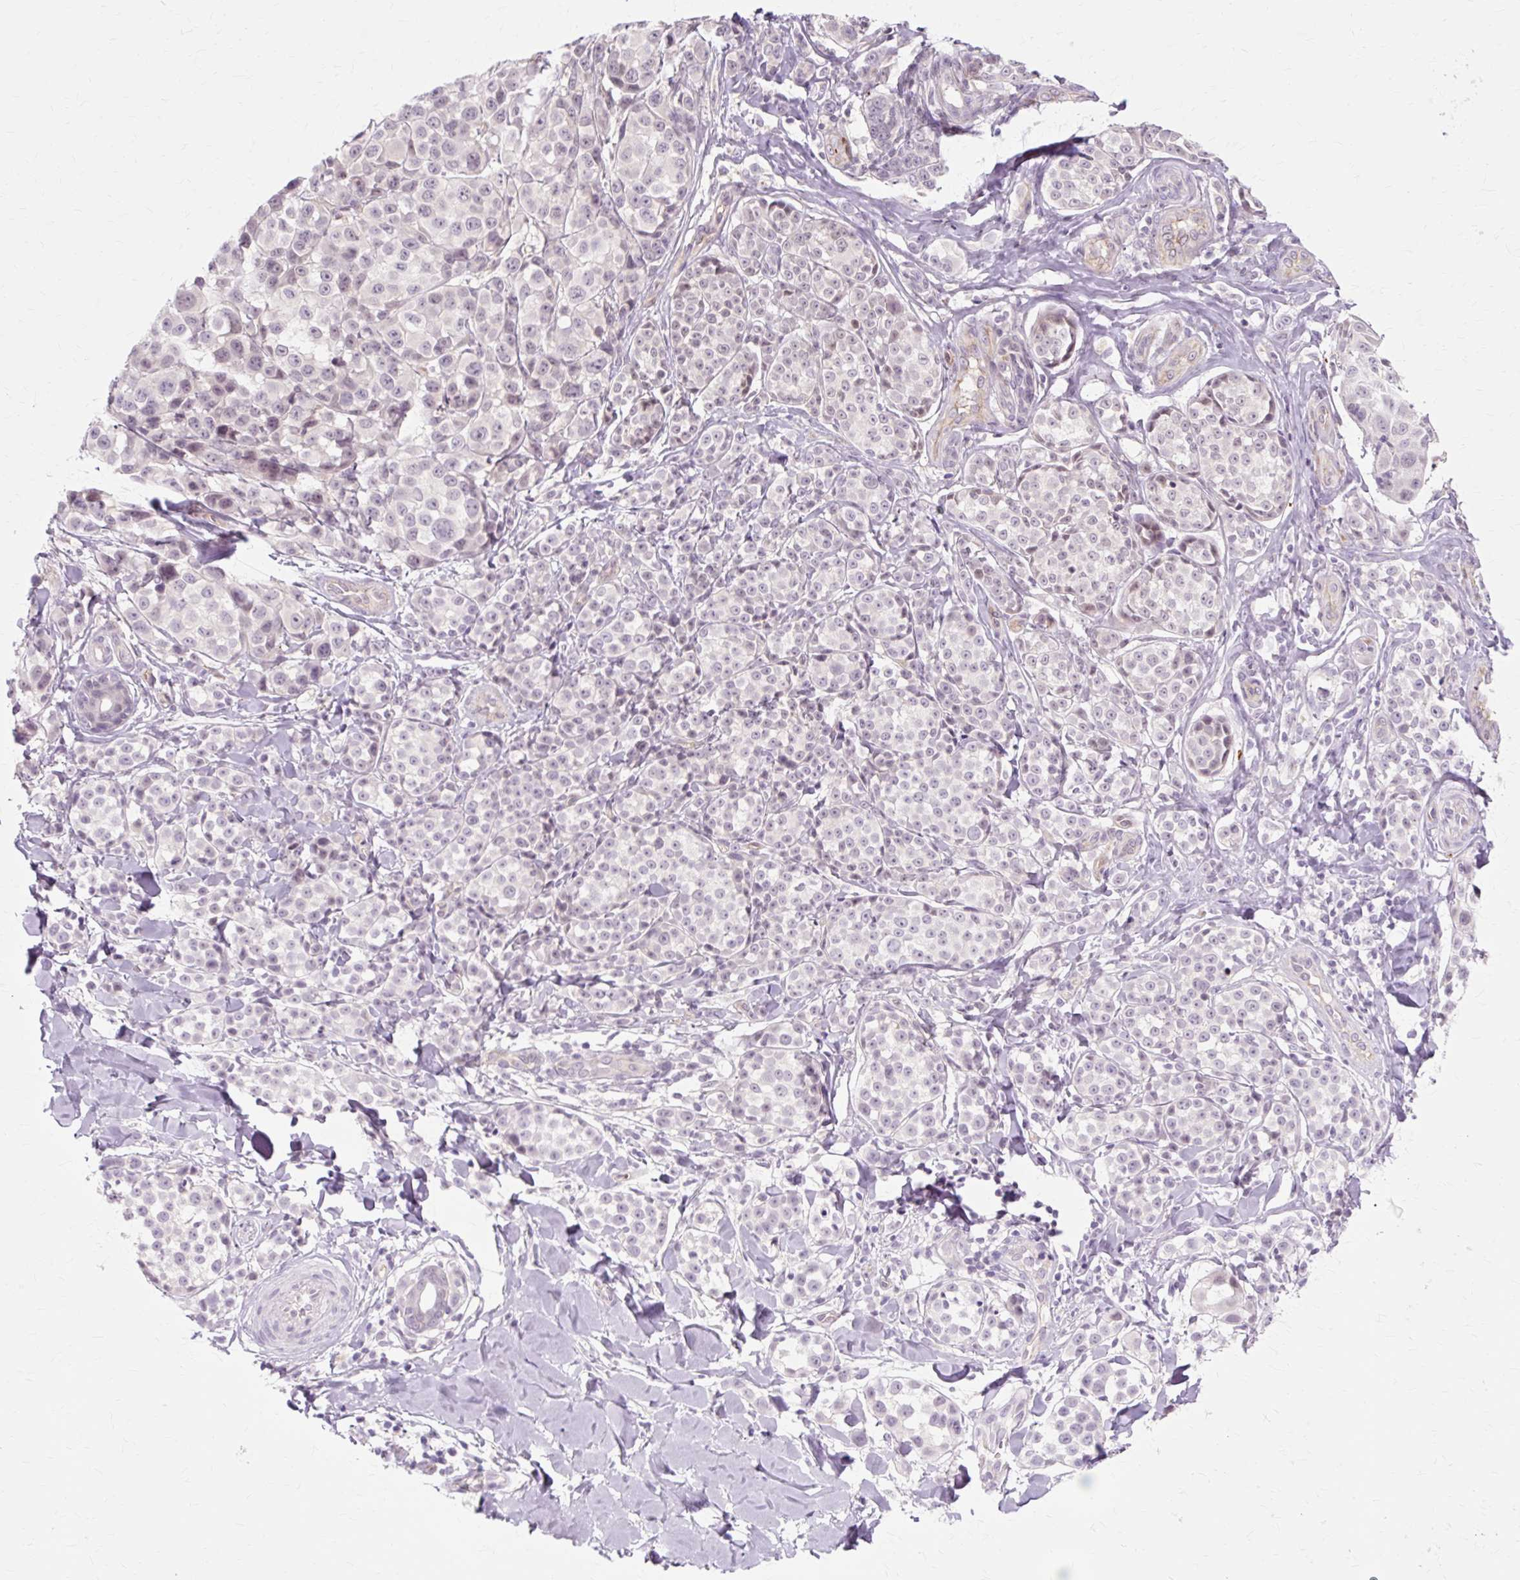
{"staining": {"intensity": "weak", "quantity": "25%-75%", "location": "nuclear"}, "tissue": "melanoma", "cell_type": "Tumor cells", "image_type": "cancer", "snomed": [{"axis": "morphology", "description": "Malignant melanoma, NOS"}, {"axis": "topography", "description": "Skin"}], "caption": "The image exhibits staining of melanoma, revealing weak nuclear protein staining (brown color) within tumor cells.", "gene": "ZNF35", "patient": {"sex": "female", "age": 35}}